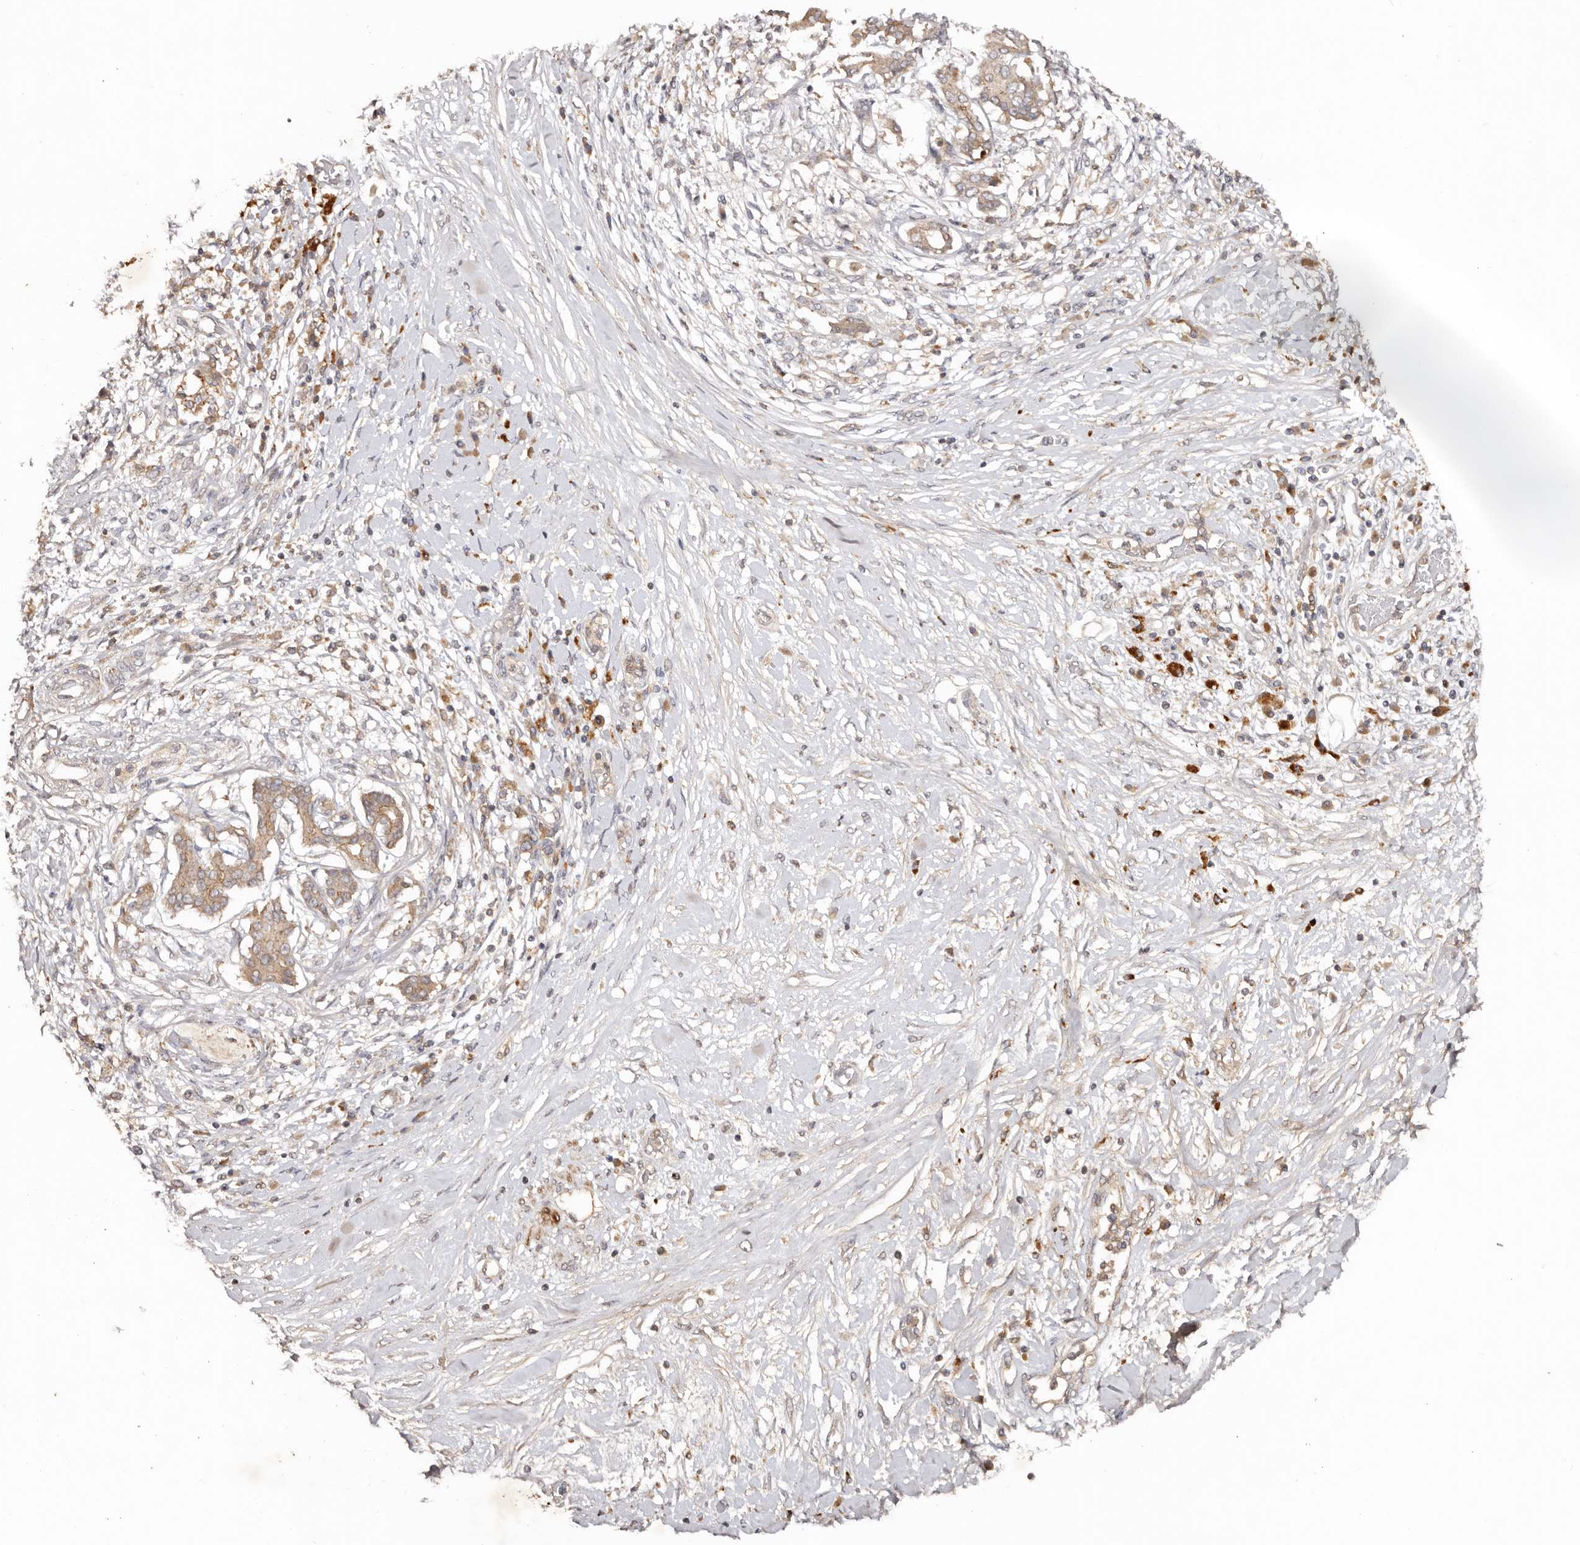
{"staining": {"intensity": "weak", "quantity": ">75%", "location": "cytoplasmic/membranous"}, "tissue": "pancreatic cancer", "cell_type": "Tumor cells", "image_type": "cancer", "snomed": [{"axis": "morphology", "description": "Inflammation, NOS"}, {"axis": "morphology", "description": "Adenocarcinoma, NOS"}, {"axis": "topography", "description": "Pancreas"}], "caption": "This photomicrograph shows pancreatic cancer (adenocarcinoma) stained with immunohistochemistry to label a protein in brown. The cytoplasmic/membranous of tumor cells show weak positivity for the protein. Nuclei are counter-stained blue.", "gene": "PKIB", "patient": {"sex": "female", "age": 56}}